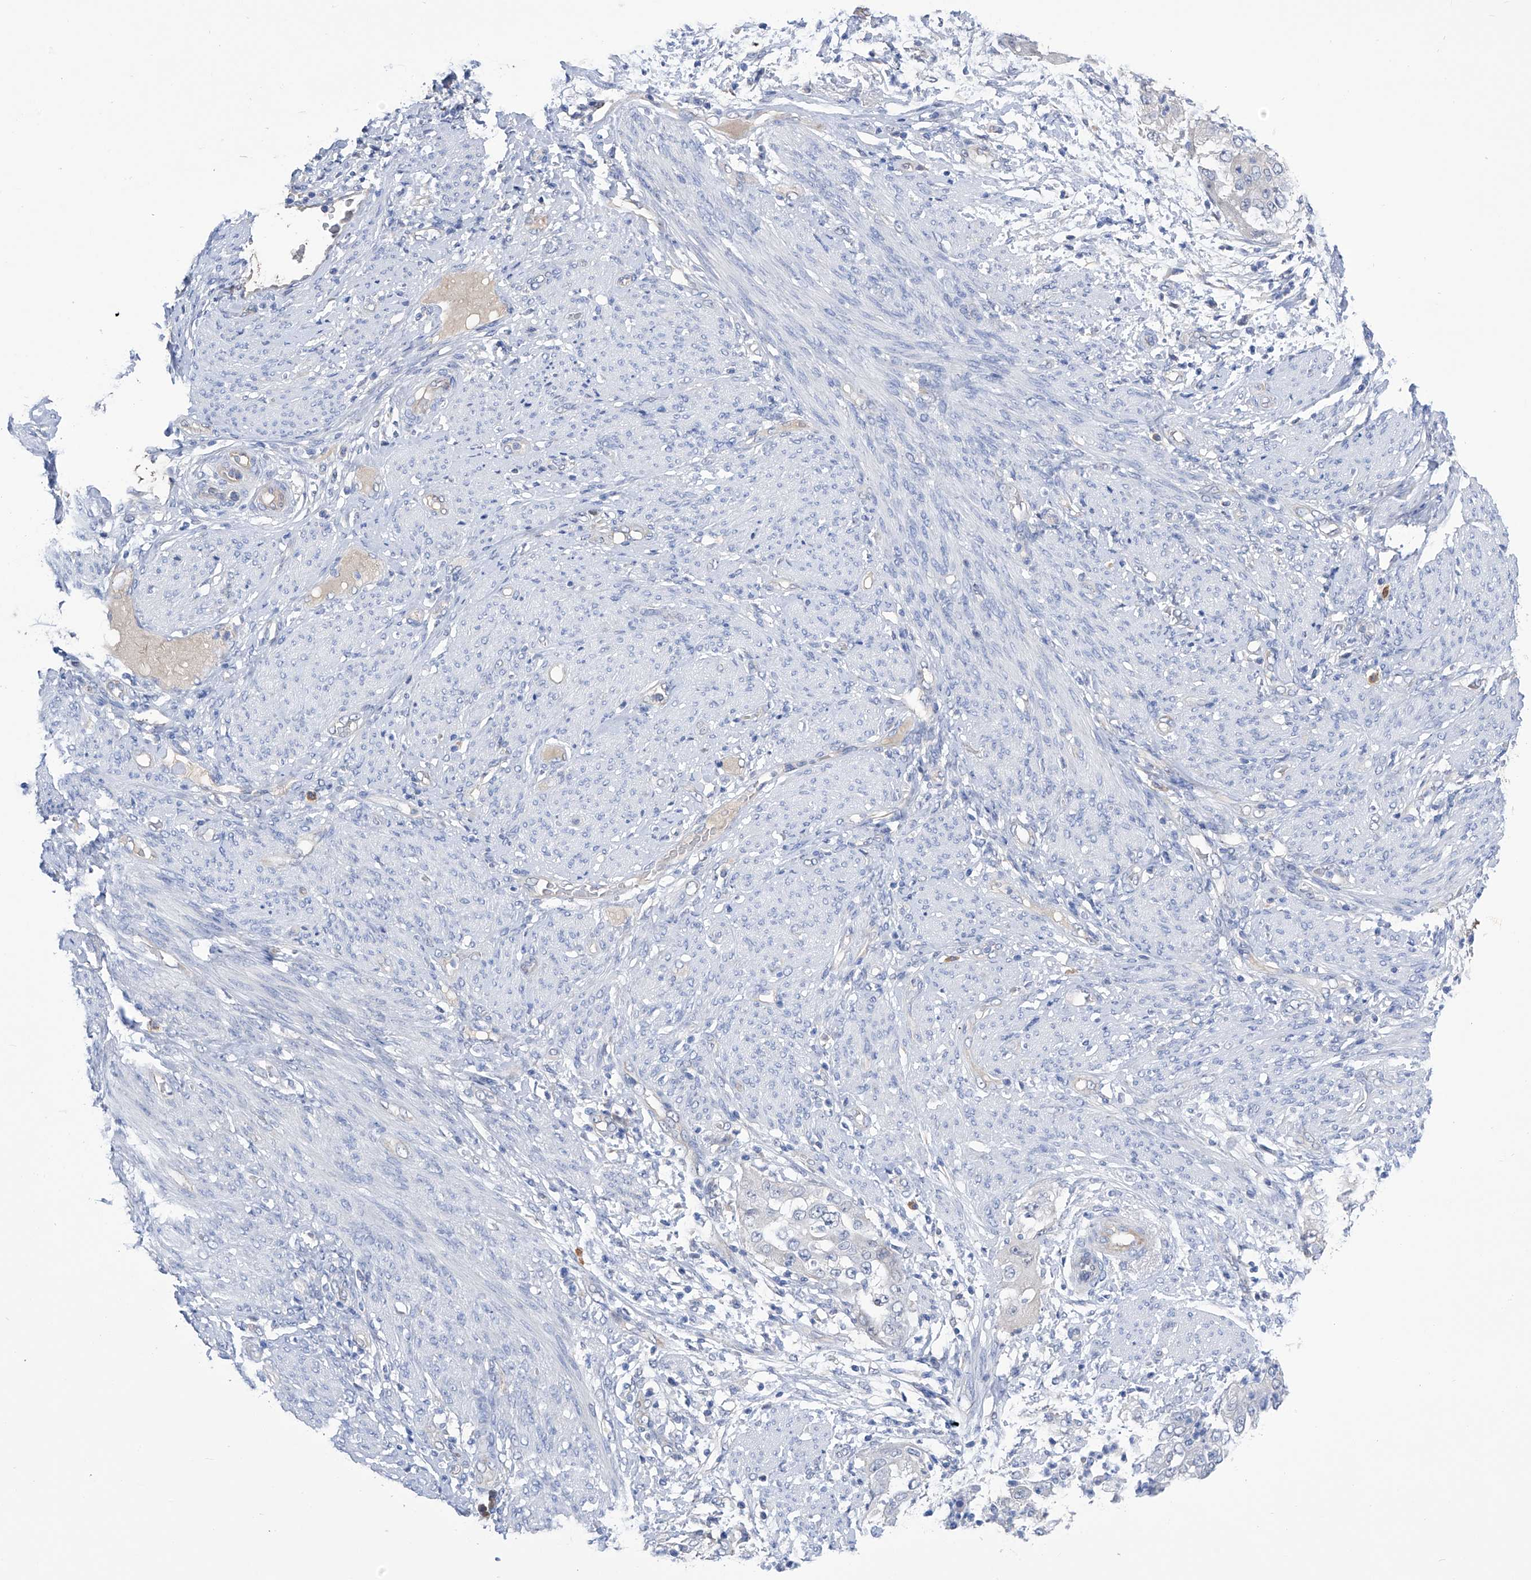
{"staining": {"intensity": "negative", "quantity": "none", "location": "none"}, "tissue": "endometrial cancer", "cell_type": "Tumor cells", "image_type": "cancer", "snomed": [{"axis": "morphology", "description": "Adenocarcinoma, NOS"}, {"axis": "topography", "description": "Endometrium"}], "caption": "The immunohistochemistry histopathology image has no significant positivity in tumor cells of endometrial cancer tissue. (DAB immunohistochemistry with hematoxylin counter stain).", "gene": "PGM3", "patient": {"sex": "female", "age": 85}}